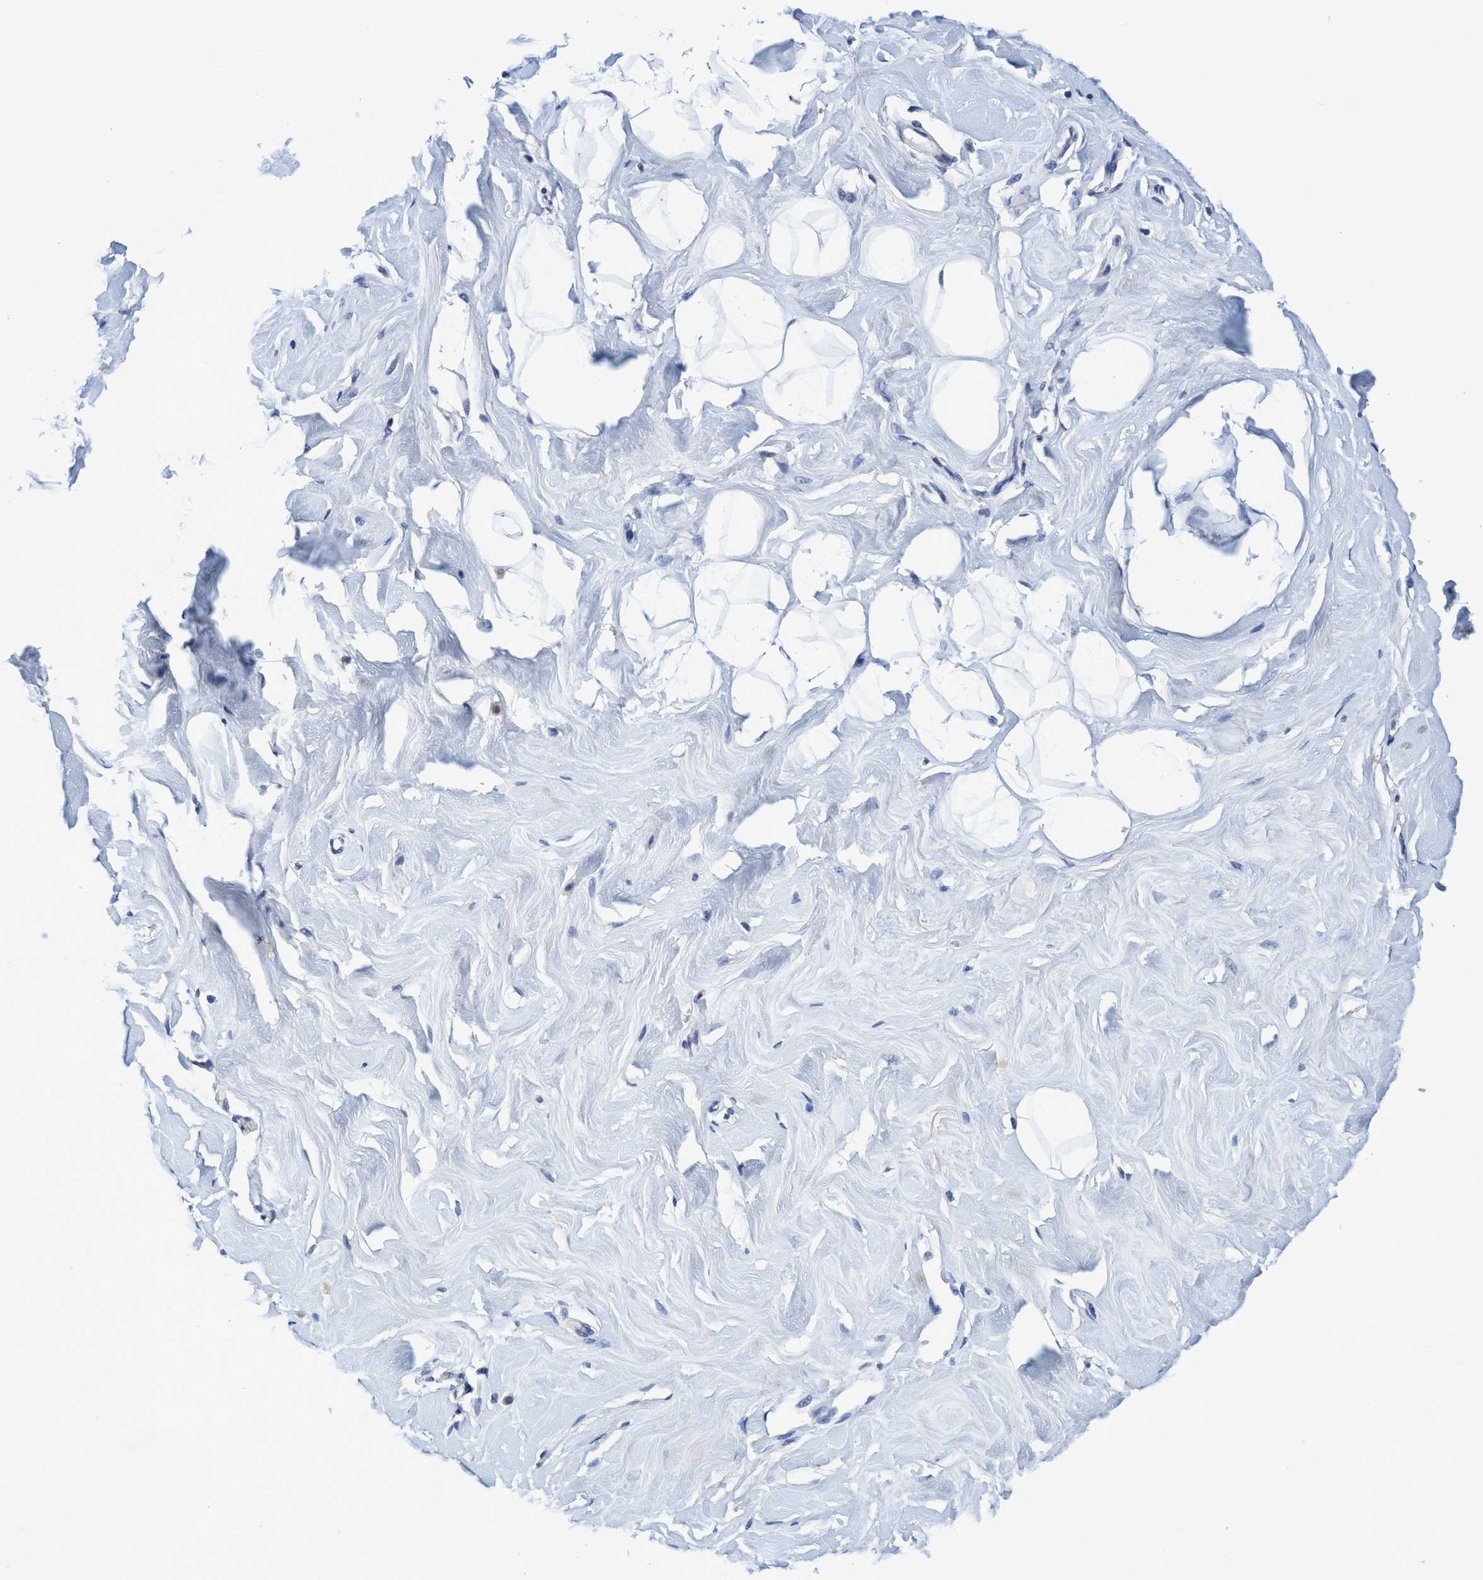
{"staining": {"intensity": "negative", "quantity": "none", "location": "none"}, "tissue": "breast", "cell_type": "Adipocytes", "image_type": "normal", "snomed": [{"axis": "morphology", "description": "Normal tissue, NOS"}, {"axis": "topography", "description": "Breast"}], "caption": "IHC image of benign breast: breast stained with DAB (3,3'-diaminobenzidine) exhibits no significant protein expression in adipocytes.", "gene": "CALCOCO2", "patient": {"sex": "female", "age": 23}}